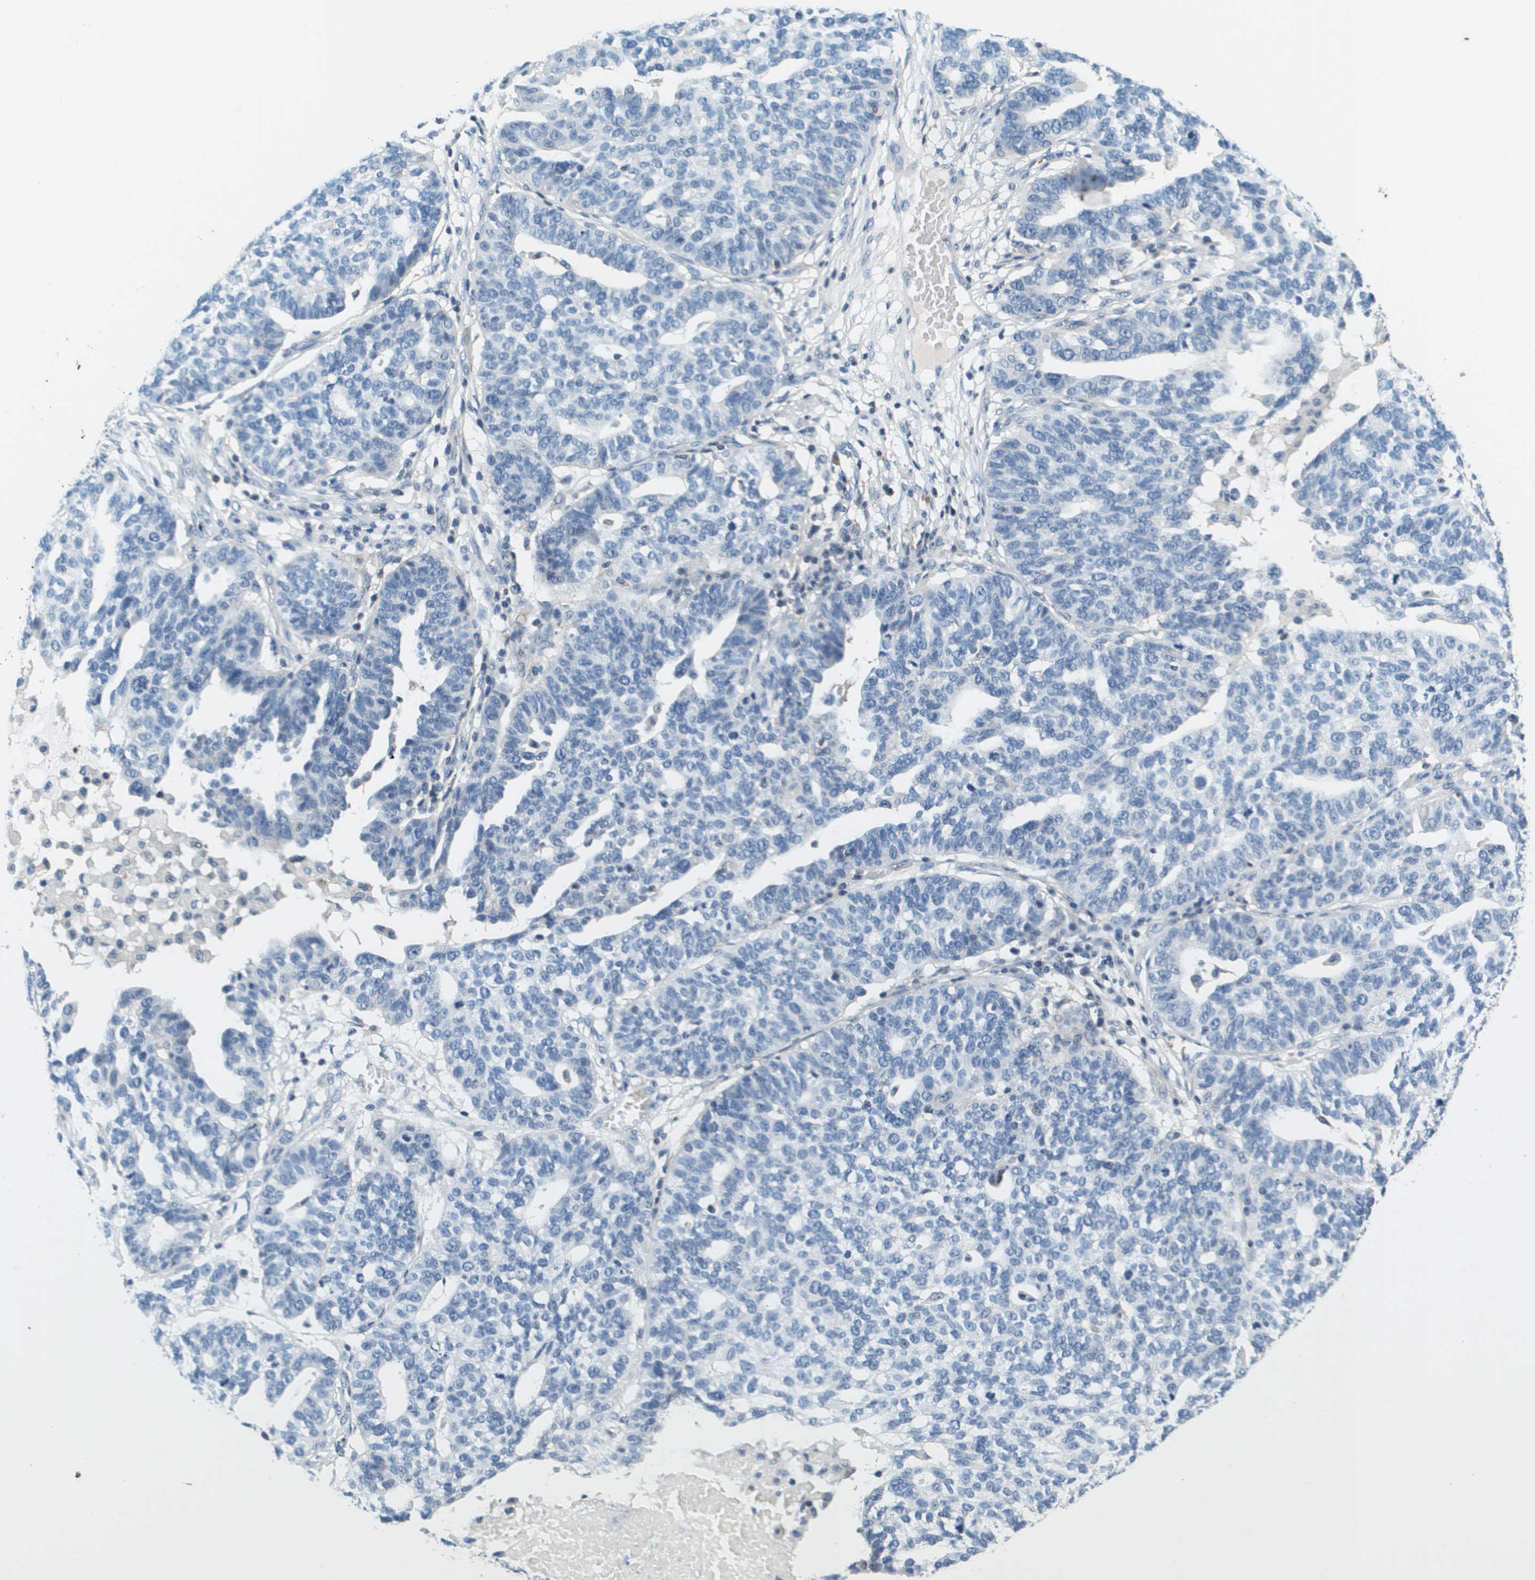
{"staining": {"intensity": "negative", "quantity": "none", "location": "none"}, "tissue": "ovarian cancer", "cell_type": "Tumor cells", "image_type": "cancer", "snomed": [{"axis": "morphology", "description": "Cystadenocarcinoma, serous, NOS"}, {"axis": "topography", "description": "Ovary"}], "caption": "An image of ovarian serous cystadenocarcinoma stained for a protein displays no brown staining in tumor cells. (DAB (3,3'-diaminobenzidine) immunohistochemistry (IHC) with hematoxylin counter stain).", "gene": "KCNQ5", "patient": {"sex": "female", "age": 59}}